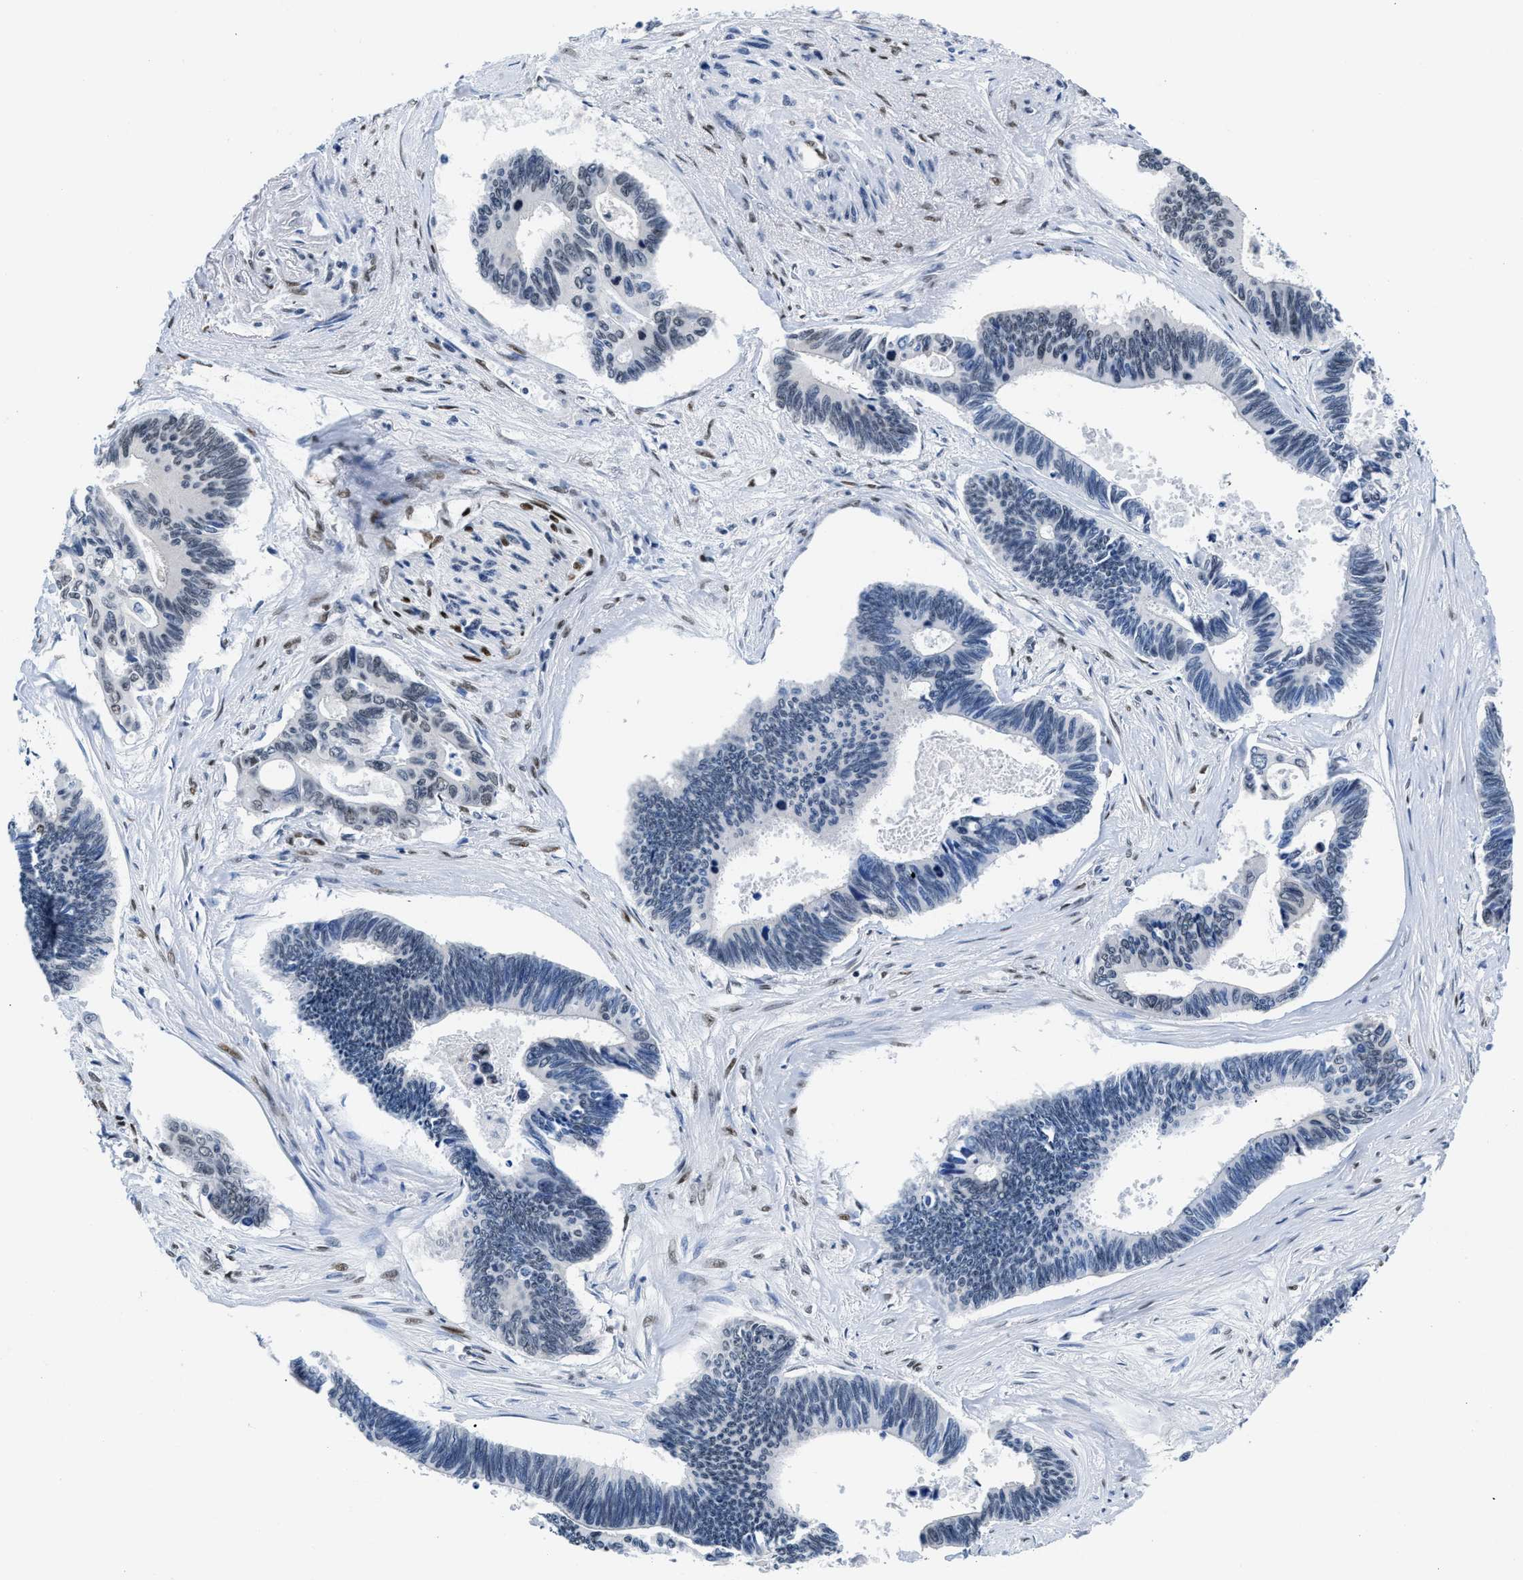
{"staining": {"intensity": "moderate", "quantity": "<25%", "location": "nuclear"}, "tissue": "pancreatic cancer", "cell_type": "Tumor cells", "image_type": "cancer", "snomed": [{"axis": "morphology", "description": "Adenocarcinoma, NOS"}, {"axis": "topography", "description": "Pancreas"}], "caption": "Approximately <25% of tumor cells in human pancreatic cancer show moderate nuclear protein staining as visualized by brown immunohistochemical staining.", "gene": "CTBP1", "patient": {"sex": "female", "age": 70}}